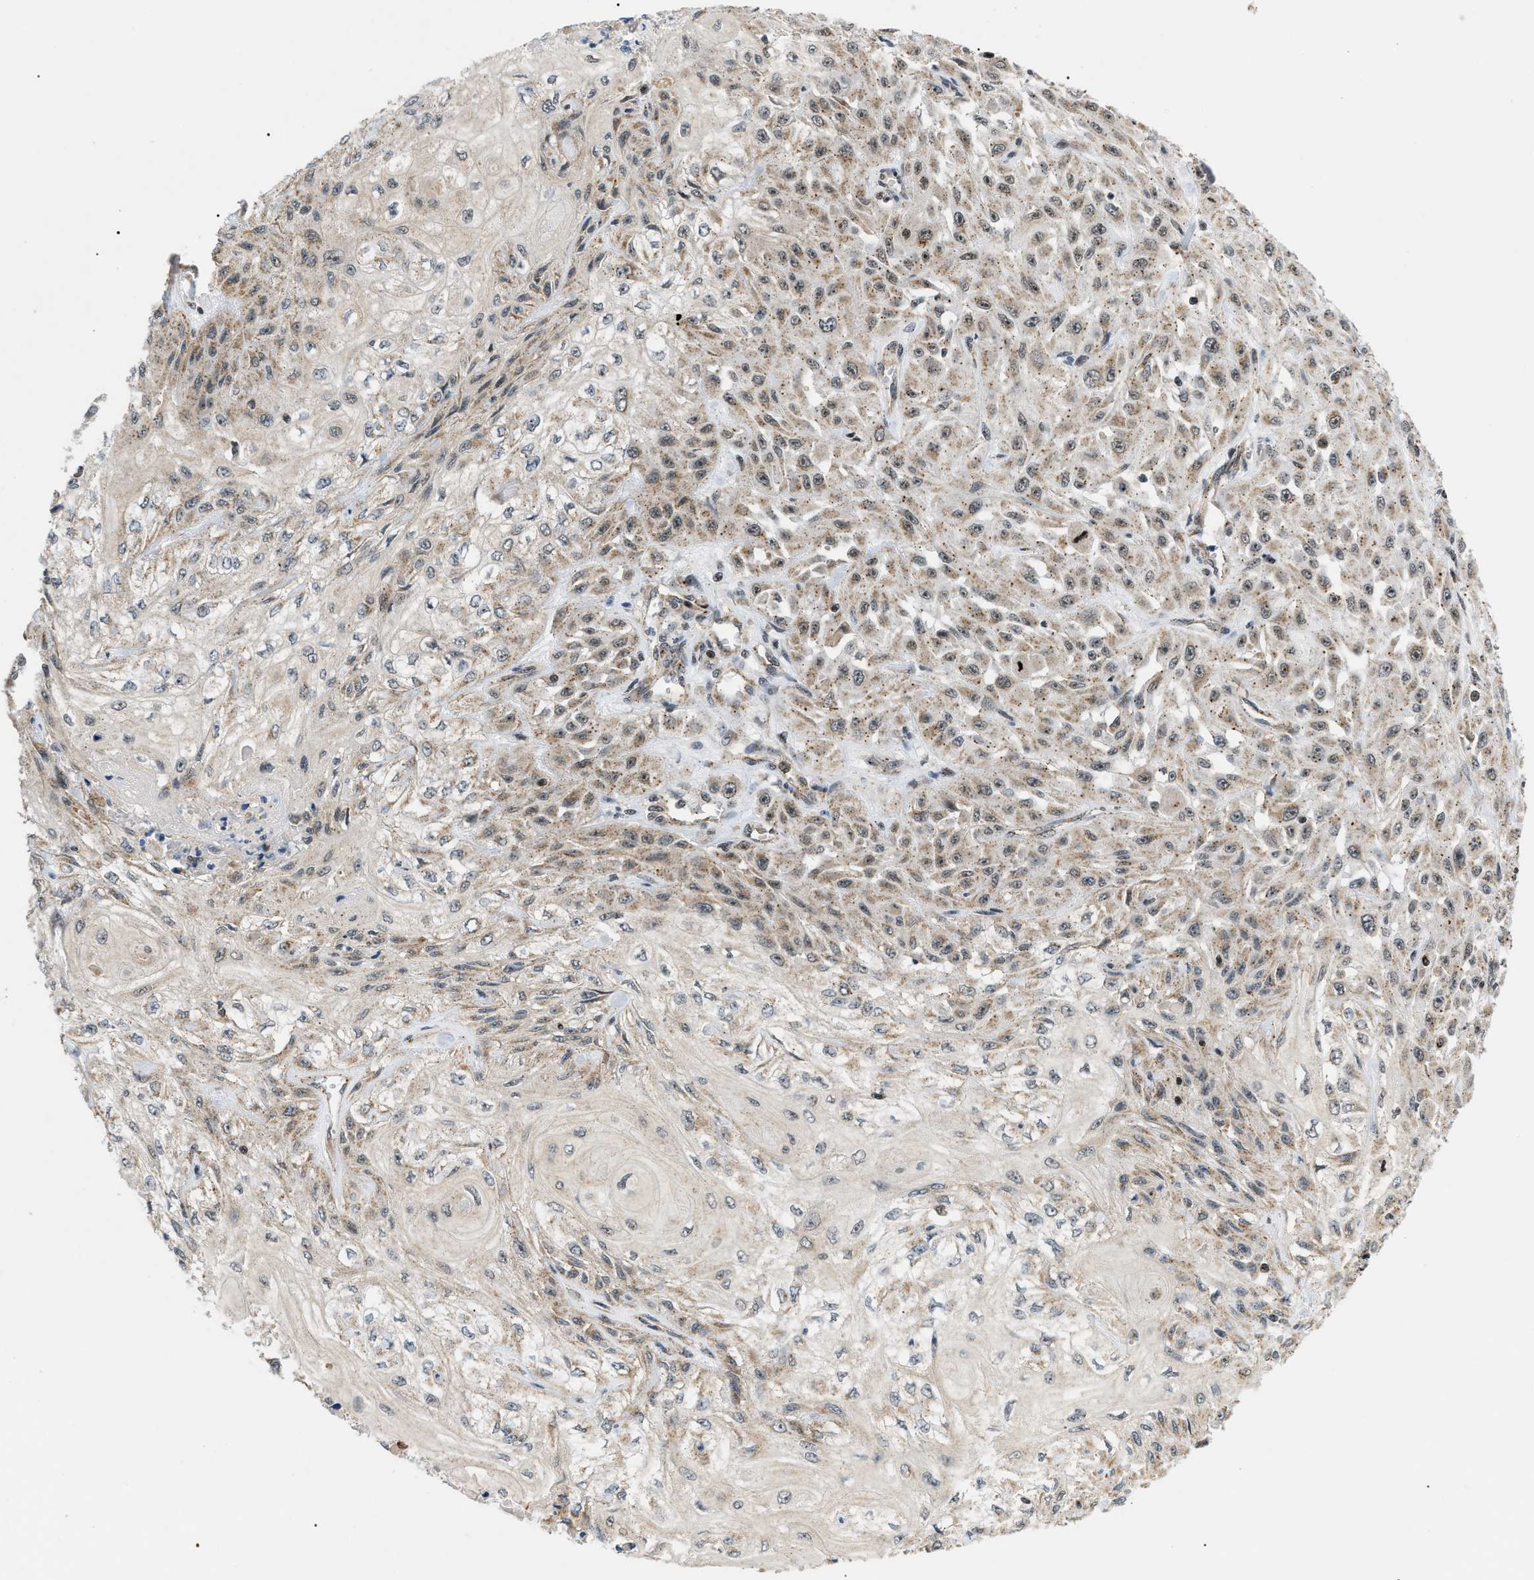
{"staining": {"intensity": "weak", "quantity": "25%-75%", "location": "cytoplasmic/membranous"}, "tissue": "skin cancer", "cell_type": "Tumor cells", "image_type": "cancer", "snomed": [{"axis": "morphology", "description": "Squamous cell carcinoma, NOS"}, {"axis": "morphology", "description": "Squamous cell carcinoma, metastatic, NOS"}, {"axis": "topography", "description": "Skin"}, {"axis": "topography", "description": "Lymph node"}], "caption": "IHC (DAB) staining of human skin cancer shows weak cytoplasmic/membranous protein staining in about 25%-75% of tumor cells. The staining was performed using DAB to visualize the protein expression in brown, while the nuclei were stained in blue with hematoxylin (Magnification: 20x).", "gene": "ZBTB11", "patient": {"sex": "male", "age": 75}}